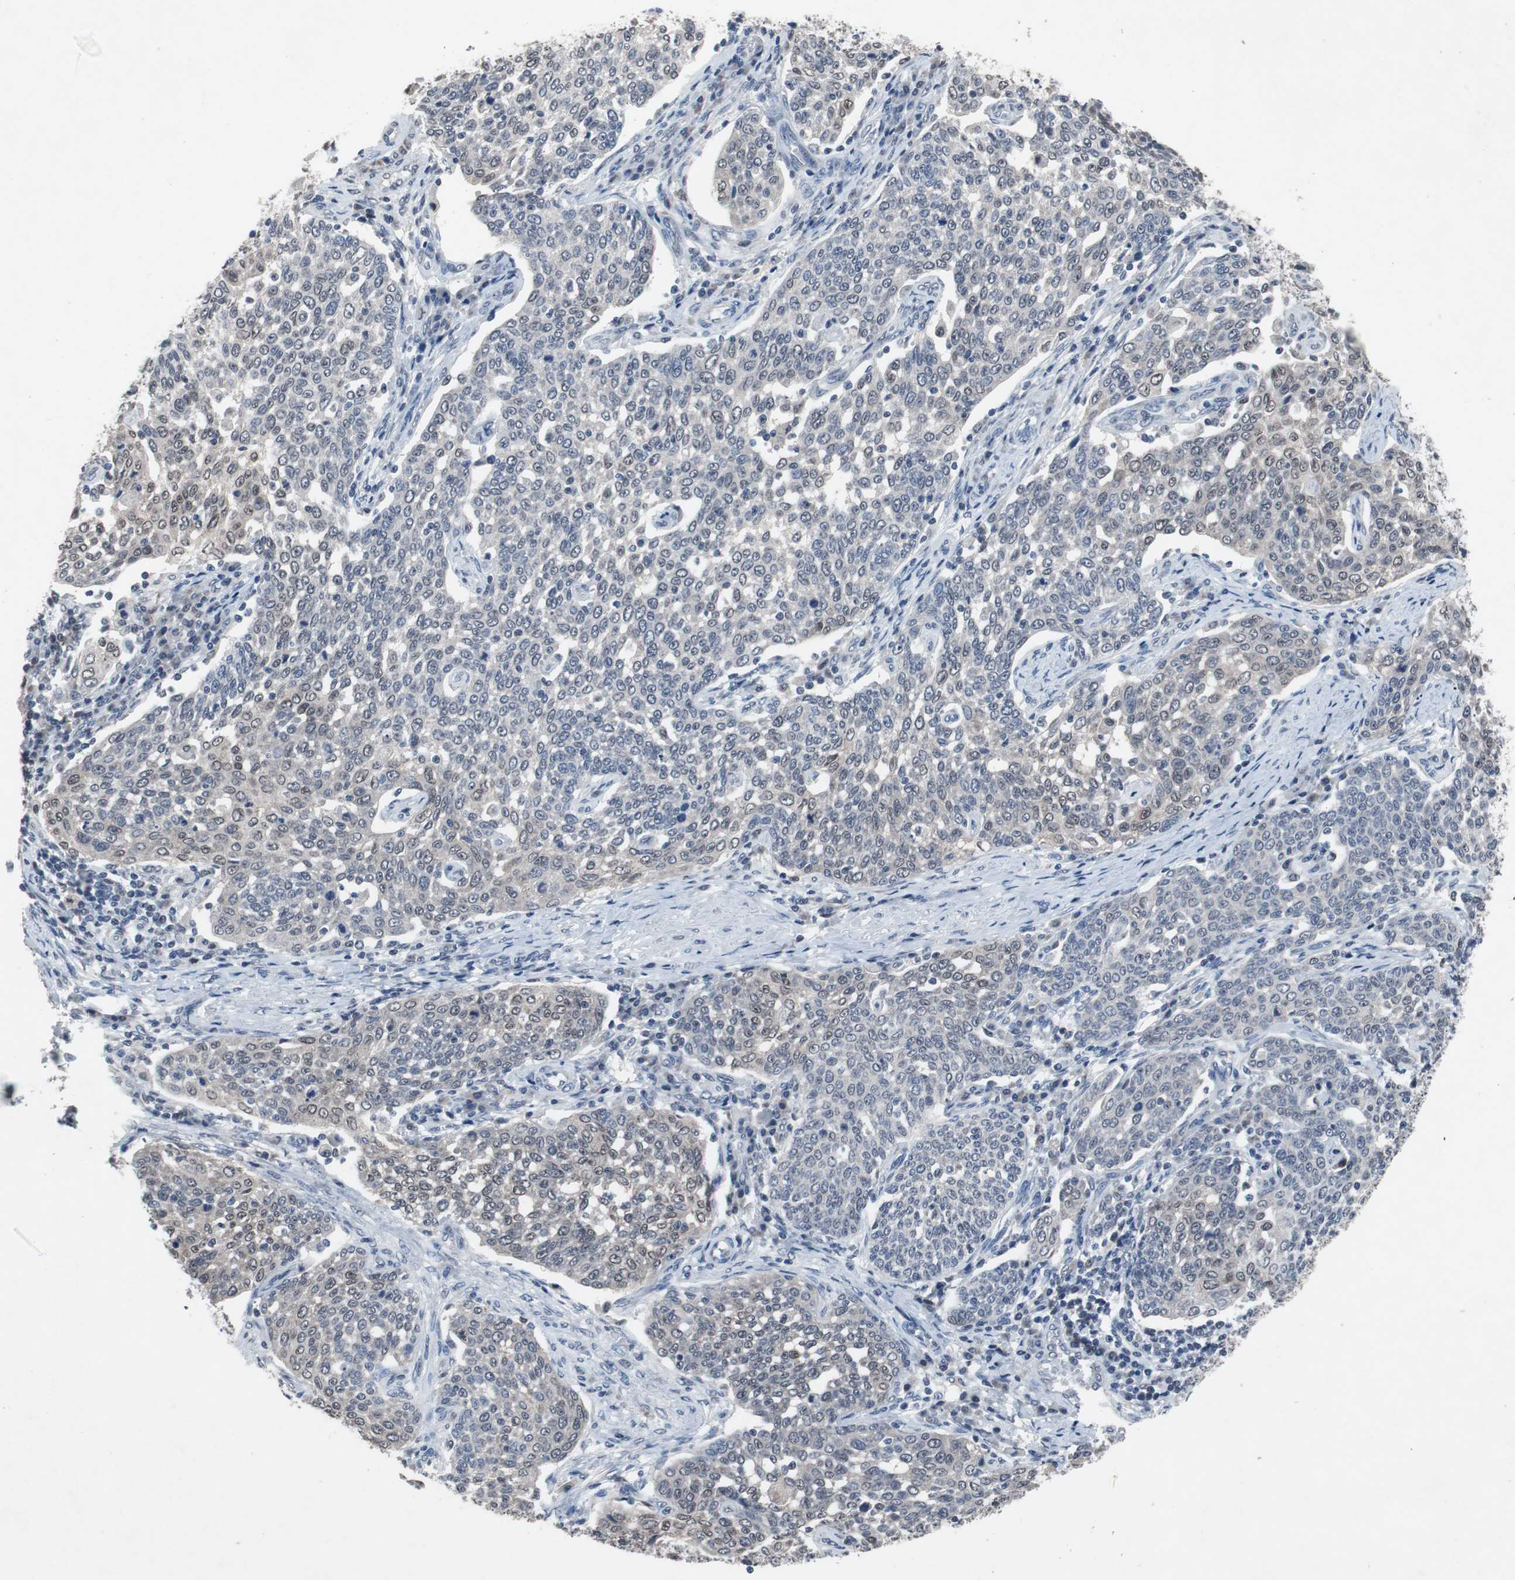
{"staining": {"intensity": "weak", "quantity": "<25%", "location": "cytoplasmic/membranous"}, "tissue": "cervical cancer", "cell_type": "Tumor cells", "image_type": "cancer", "snomed": [{"axis": "morphology", "description": "Squamous cell carcinoma, NOS"}, {"axis": "topography", "description": "Cervix"}], "caption": "Immunohistochemical staining of cervical cancer (squamous cell carcinoma) displays no significant expression in tumor cells.", "gene": "RBM47", "patient": {"sex": "female", "age": 34}}